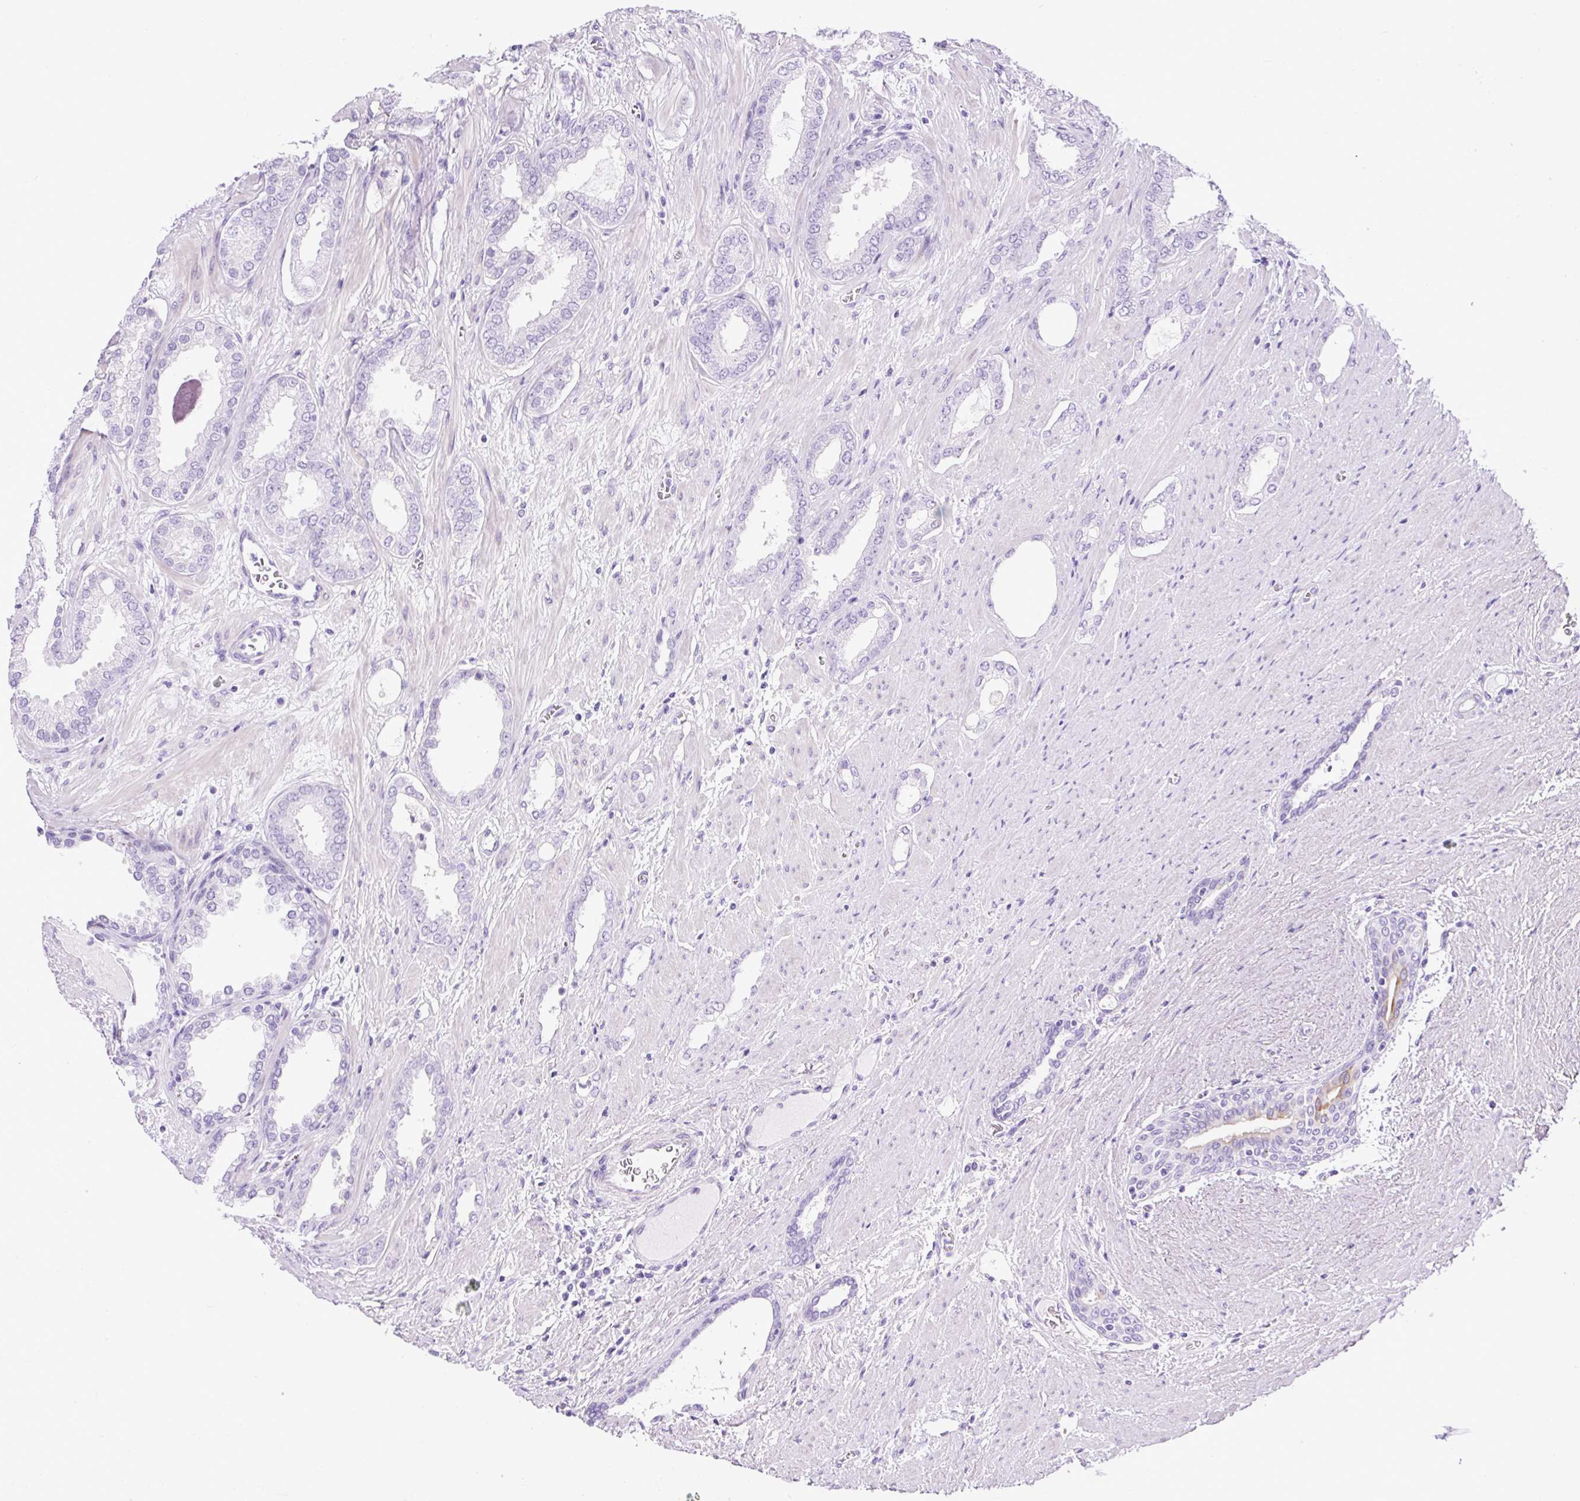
{"staining": {"intensity": "negative", "quantity": "none", "location": "none"}, "tissue": "prostate cancer", "cell_type": "Tumor cells", "image_type": "cancer", "snomed": [{"axis": "morphology", "description": "Adenocarcinoma, High grade"}, {"axis": "topography", "description": "Prostate"}], "caption": "High power microscopy photomicrograph of an immunohistochemistry (IHC) photomicrograph of prostate cancer (adenocarcinoma (high-grade)), revealing no significant positivity in tumor cells.", "gene": "UPP1", "patient": {"sex": "male", "age": 58}}